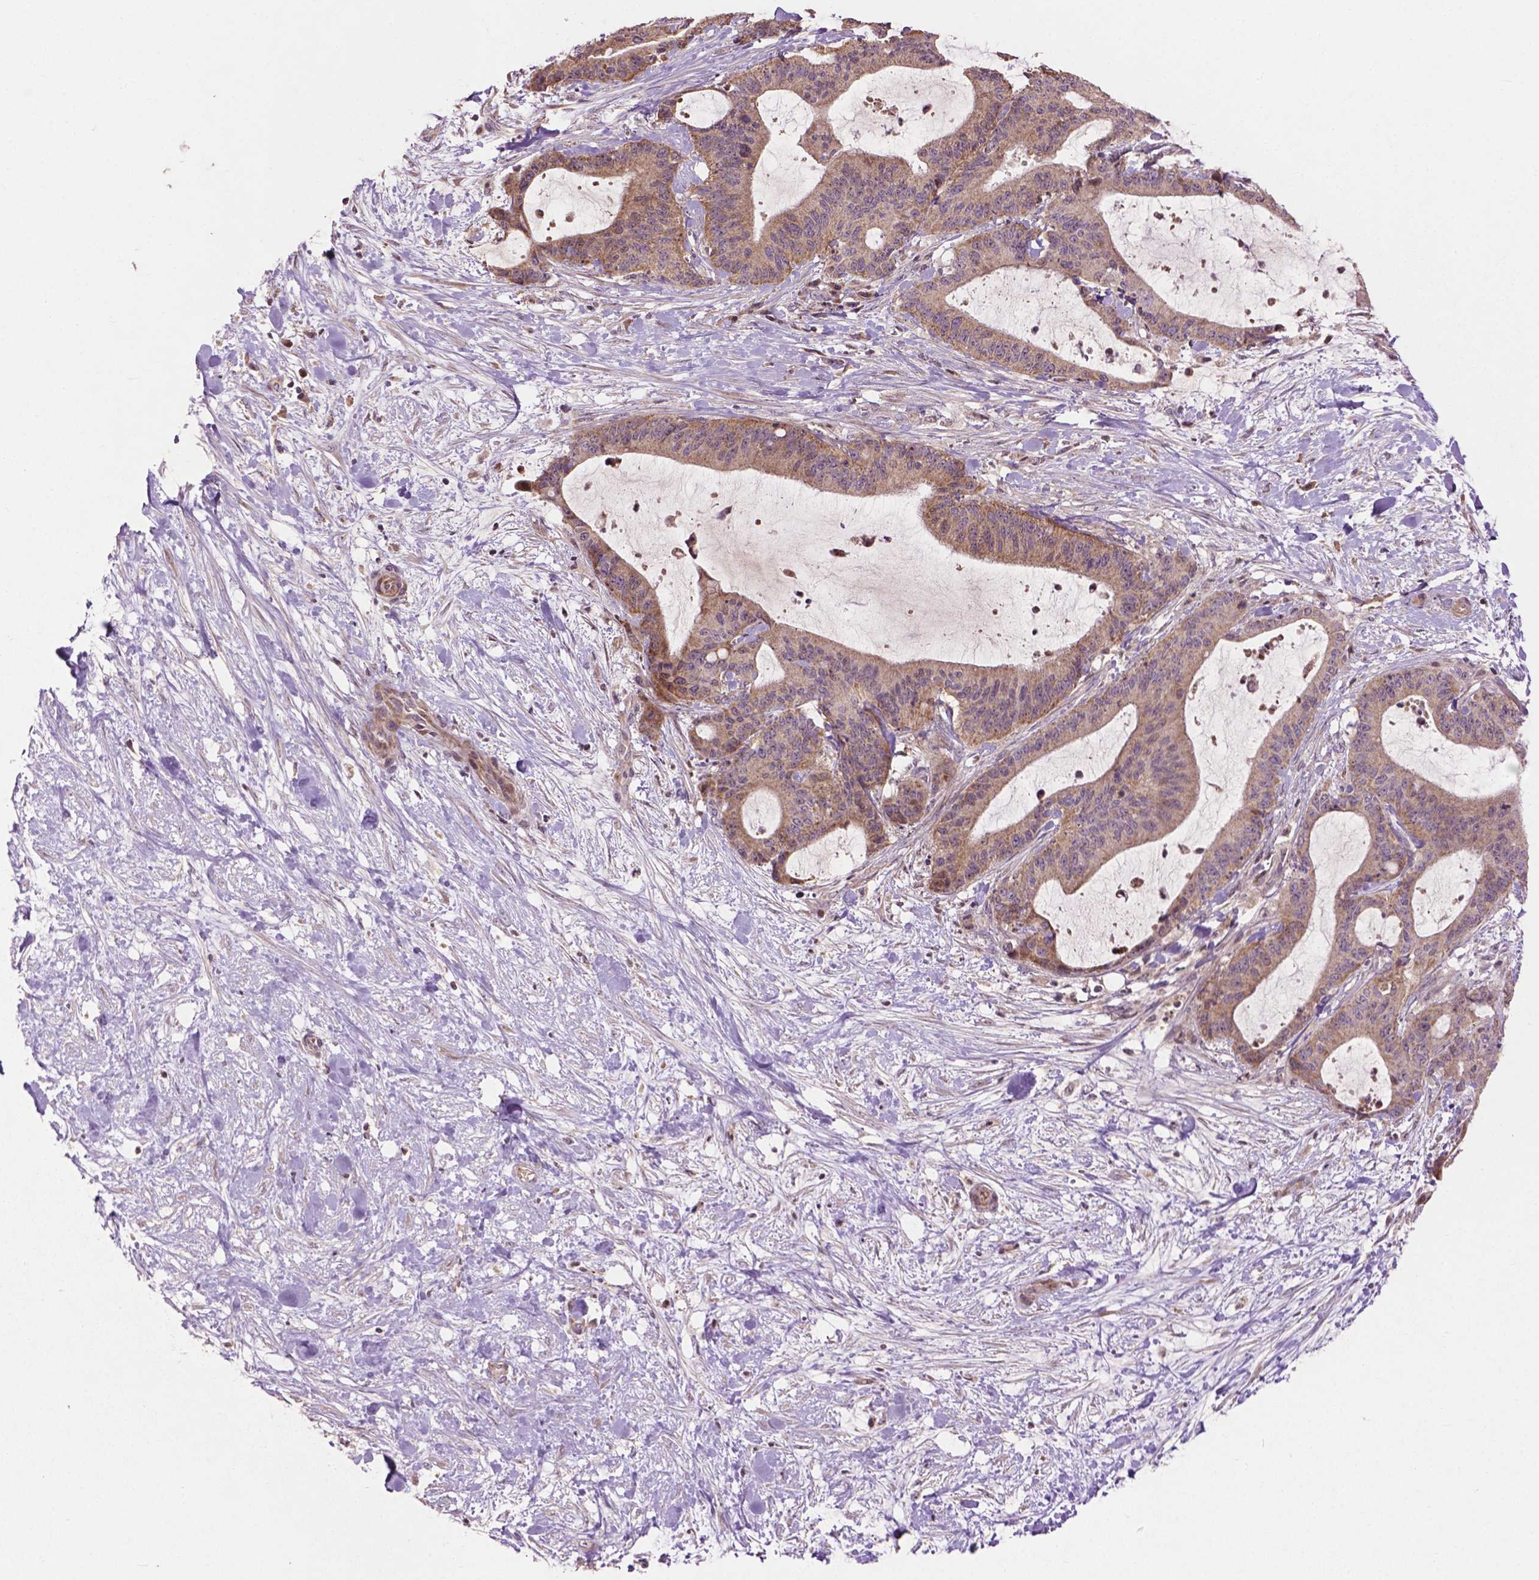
{"staining": {"intensity": "moderate", "quantity": ">75%", "location": "cytoplasmic/membranous"}, "tissue": "liver cancer", "cell_type": "Tumor cells", "image_type": "cancer", "snomed": [{"axis": "morphology", "description": "Cholangiocarcinoma"}, {"axis": "topography", "description": "Liver"}], "caption": "The histopathology image exhibits staining of cholangiocarcinoma (liver), revealing moderate cytoplasmic/membranous protein positivity (brown color) within tumor cells.", "gene": "B3GALNT2", "patient": {"sex": "female", "age": 73}}